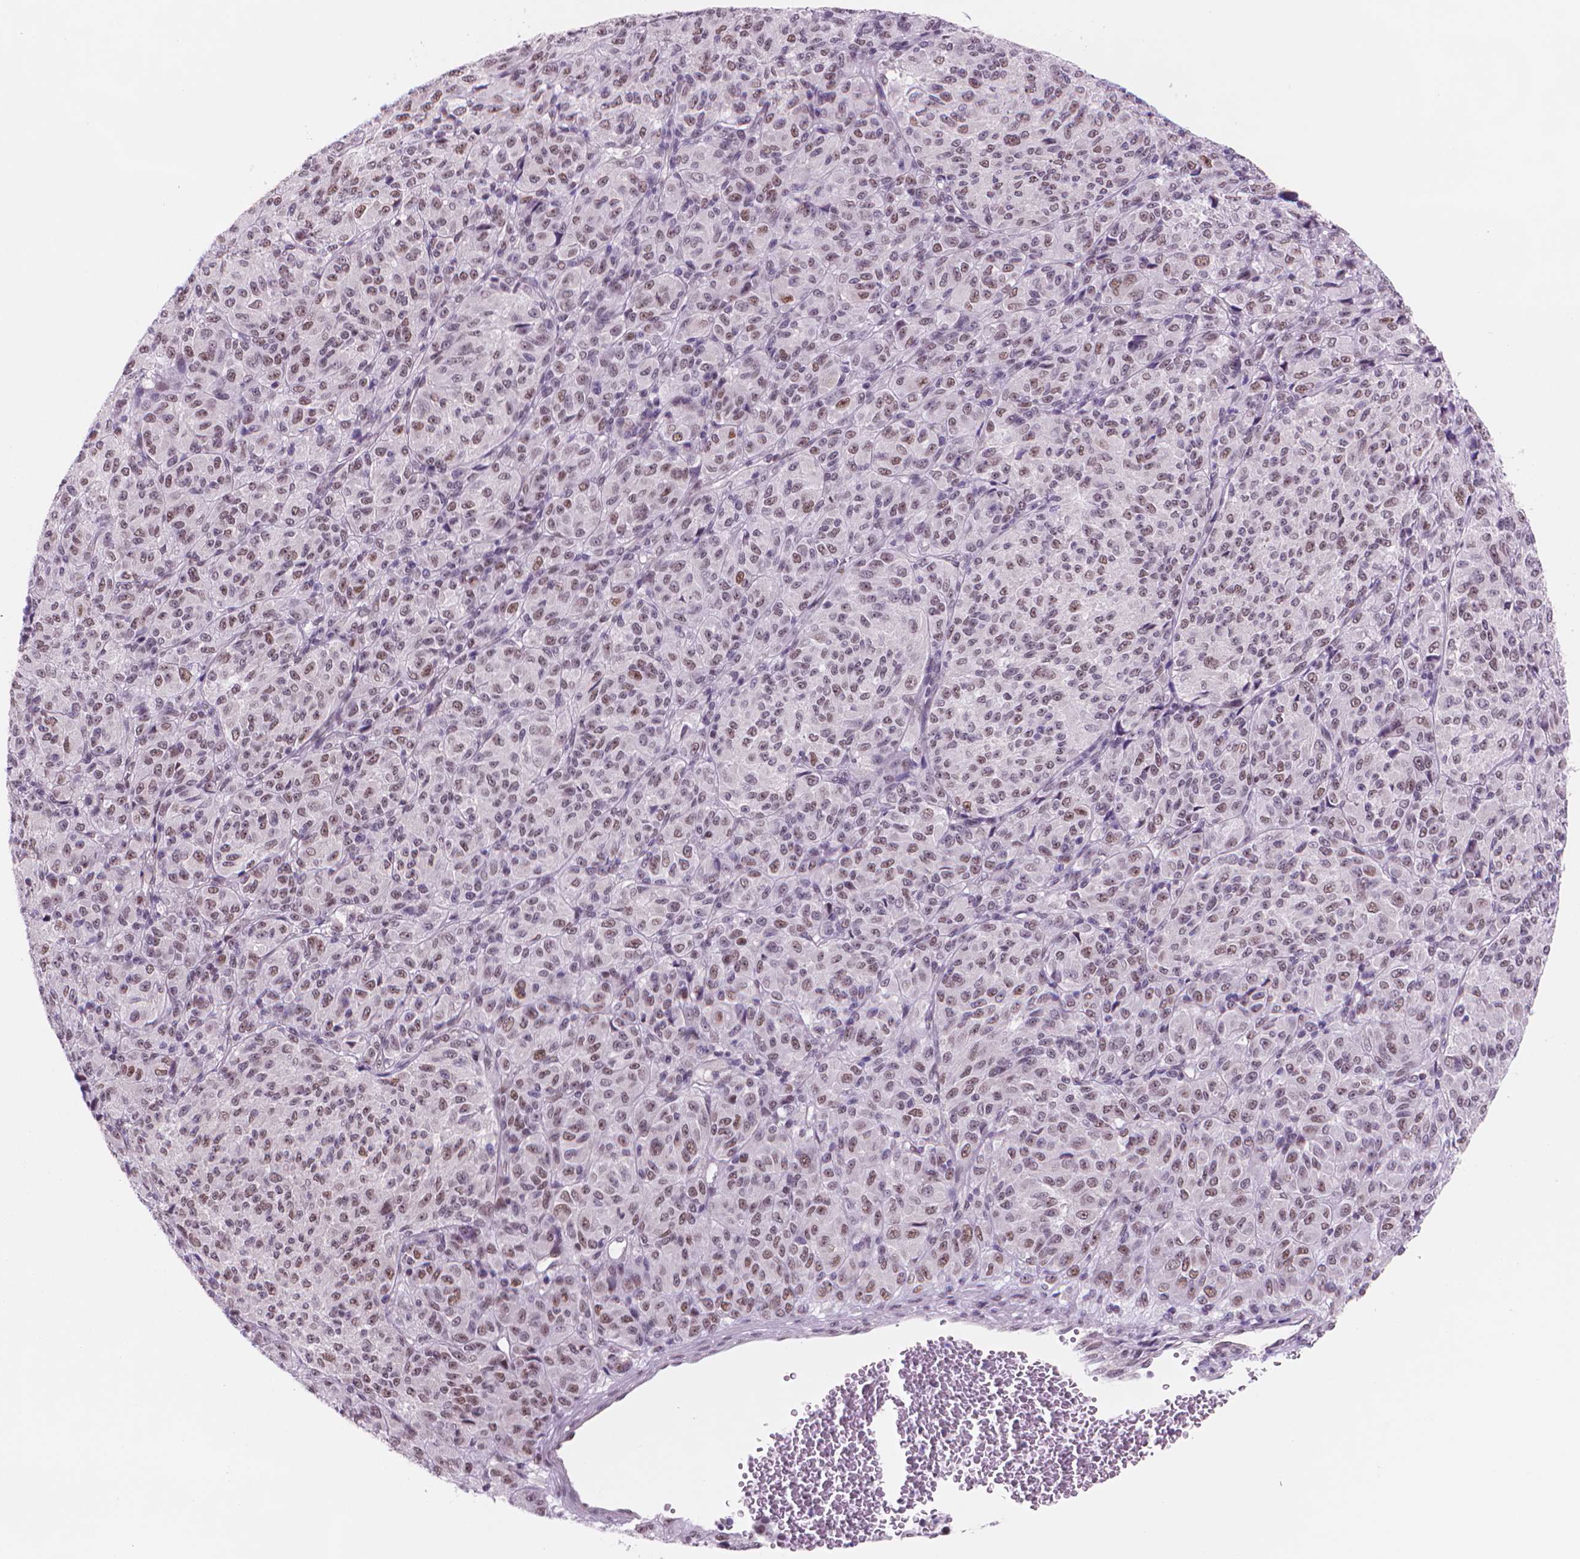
{"staining": {"intensity": "moderate", "quantity": "25%-75%", "location": "nuclear"}, "tissue": "melanoma", "cell_type": "Tumor cells", "image_type": "cancer", "snomed": [{"axis": "morphology", "description": "Malignant melanoma, Metastatic site"}, {"axis": "topography", "description": "Brain"}], "caption": "The histopathology image demonstrates a brown stain indicating the presence of a protein in the nuclear of tumor cells in melanoma. (DAB (3,3'-diaminobenzidine) IHC with brightfield microscopy, high magnification).", "gene": "POLR3D", "patient": {"sex": "female", "age": 56}}